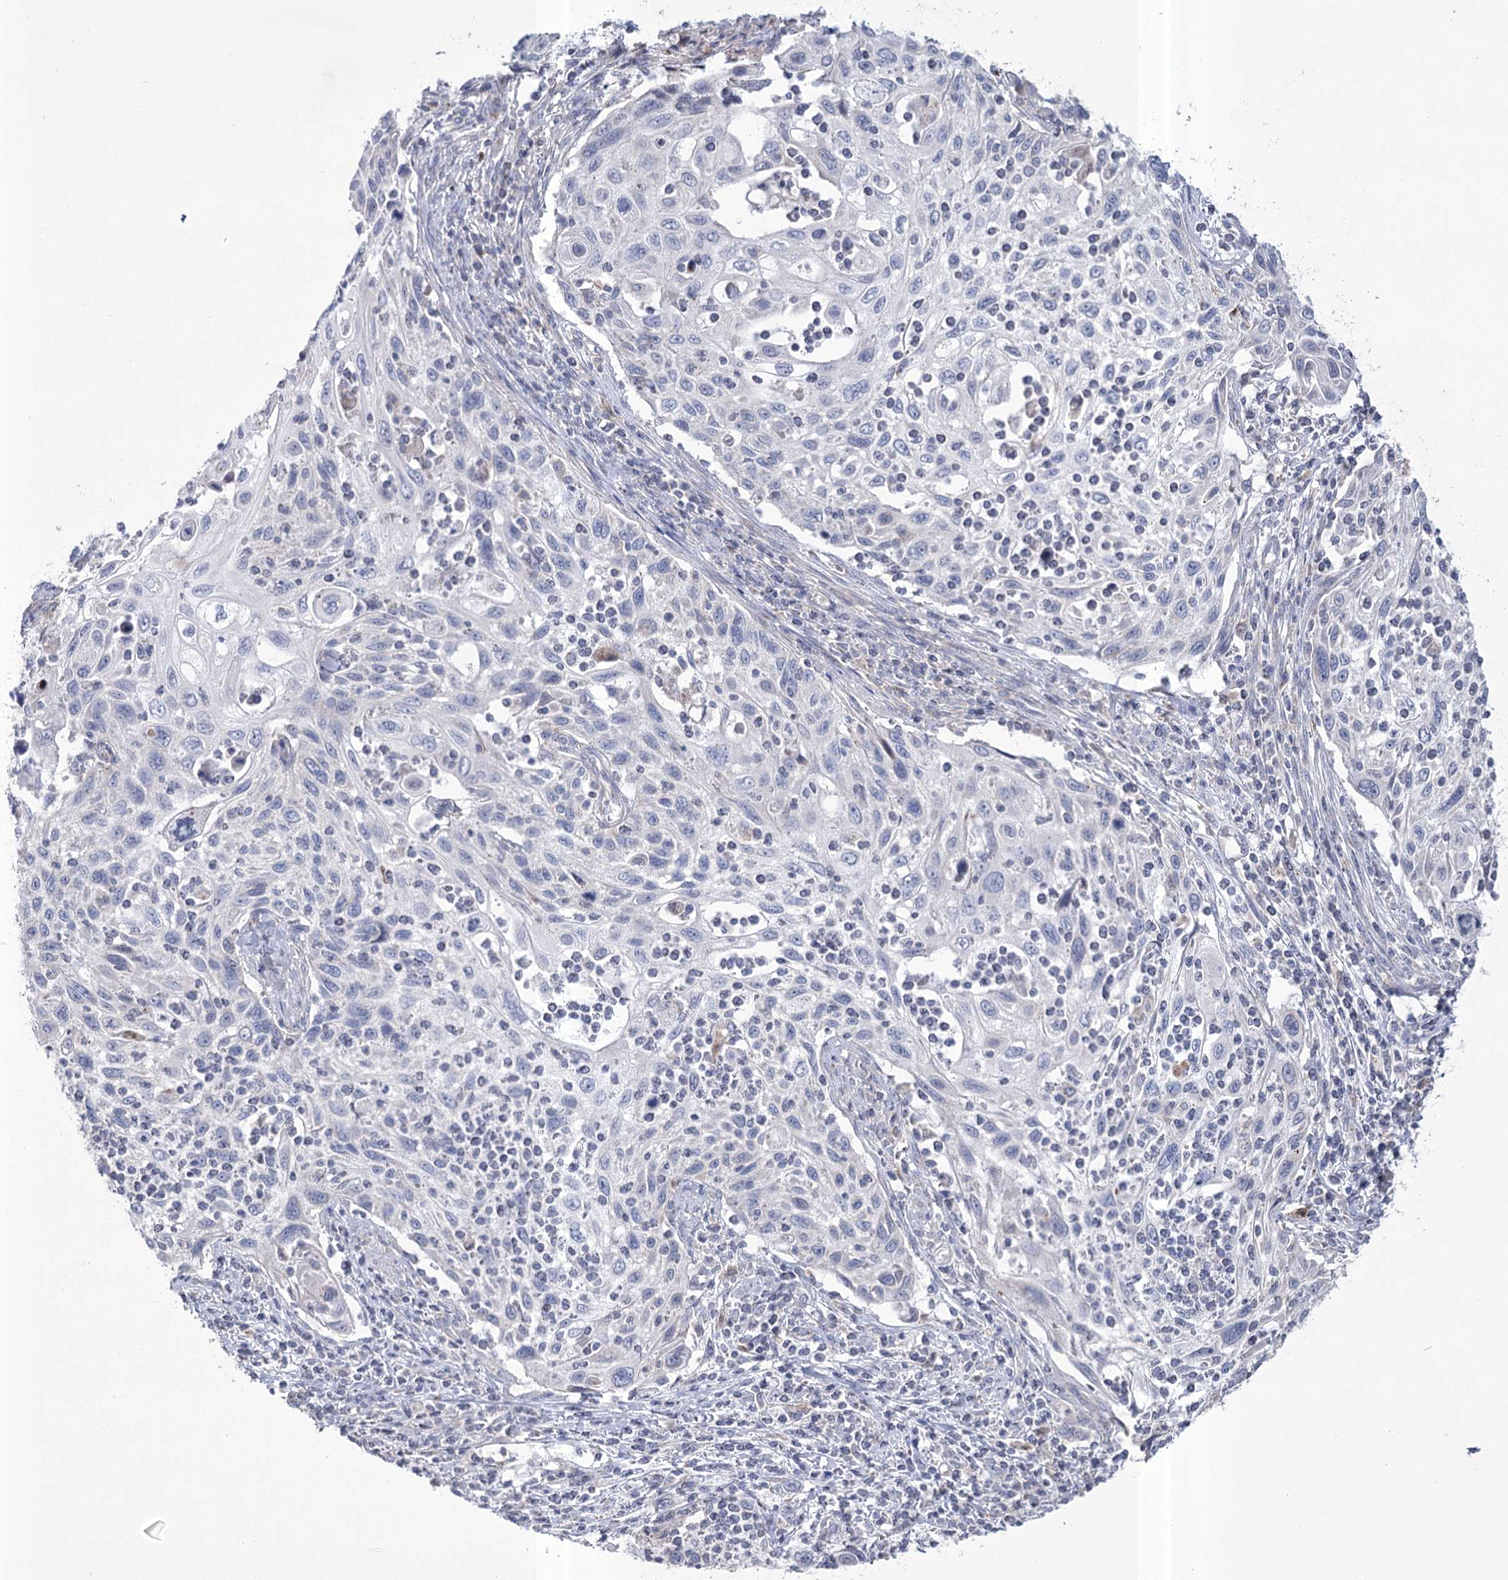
{"staining": {"intensity": "negative", "quantity": "none", "location": "none"}, "tissue": "cervical cancer", "cell_type": "Tumor cells", "image_type": "cancer", "snomed": [{"axis": "morphology", "description": "Squamous cell carcinoma, NOS"}, {"axis": "topography", "description": "Cervix"}], "caption": "A photomicrograph of human cervical squamous cell carcinoma is negative for staining in tumor cells.", "gene": "PDHB", "patient": {"sex": "female", "age": 70}}